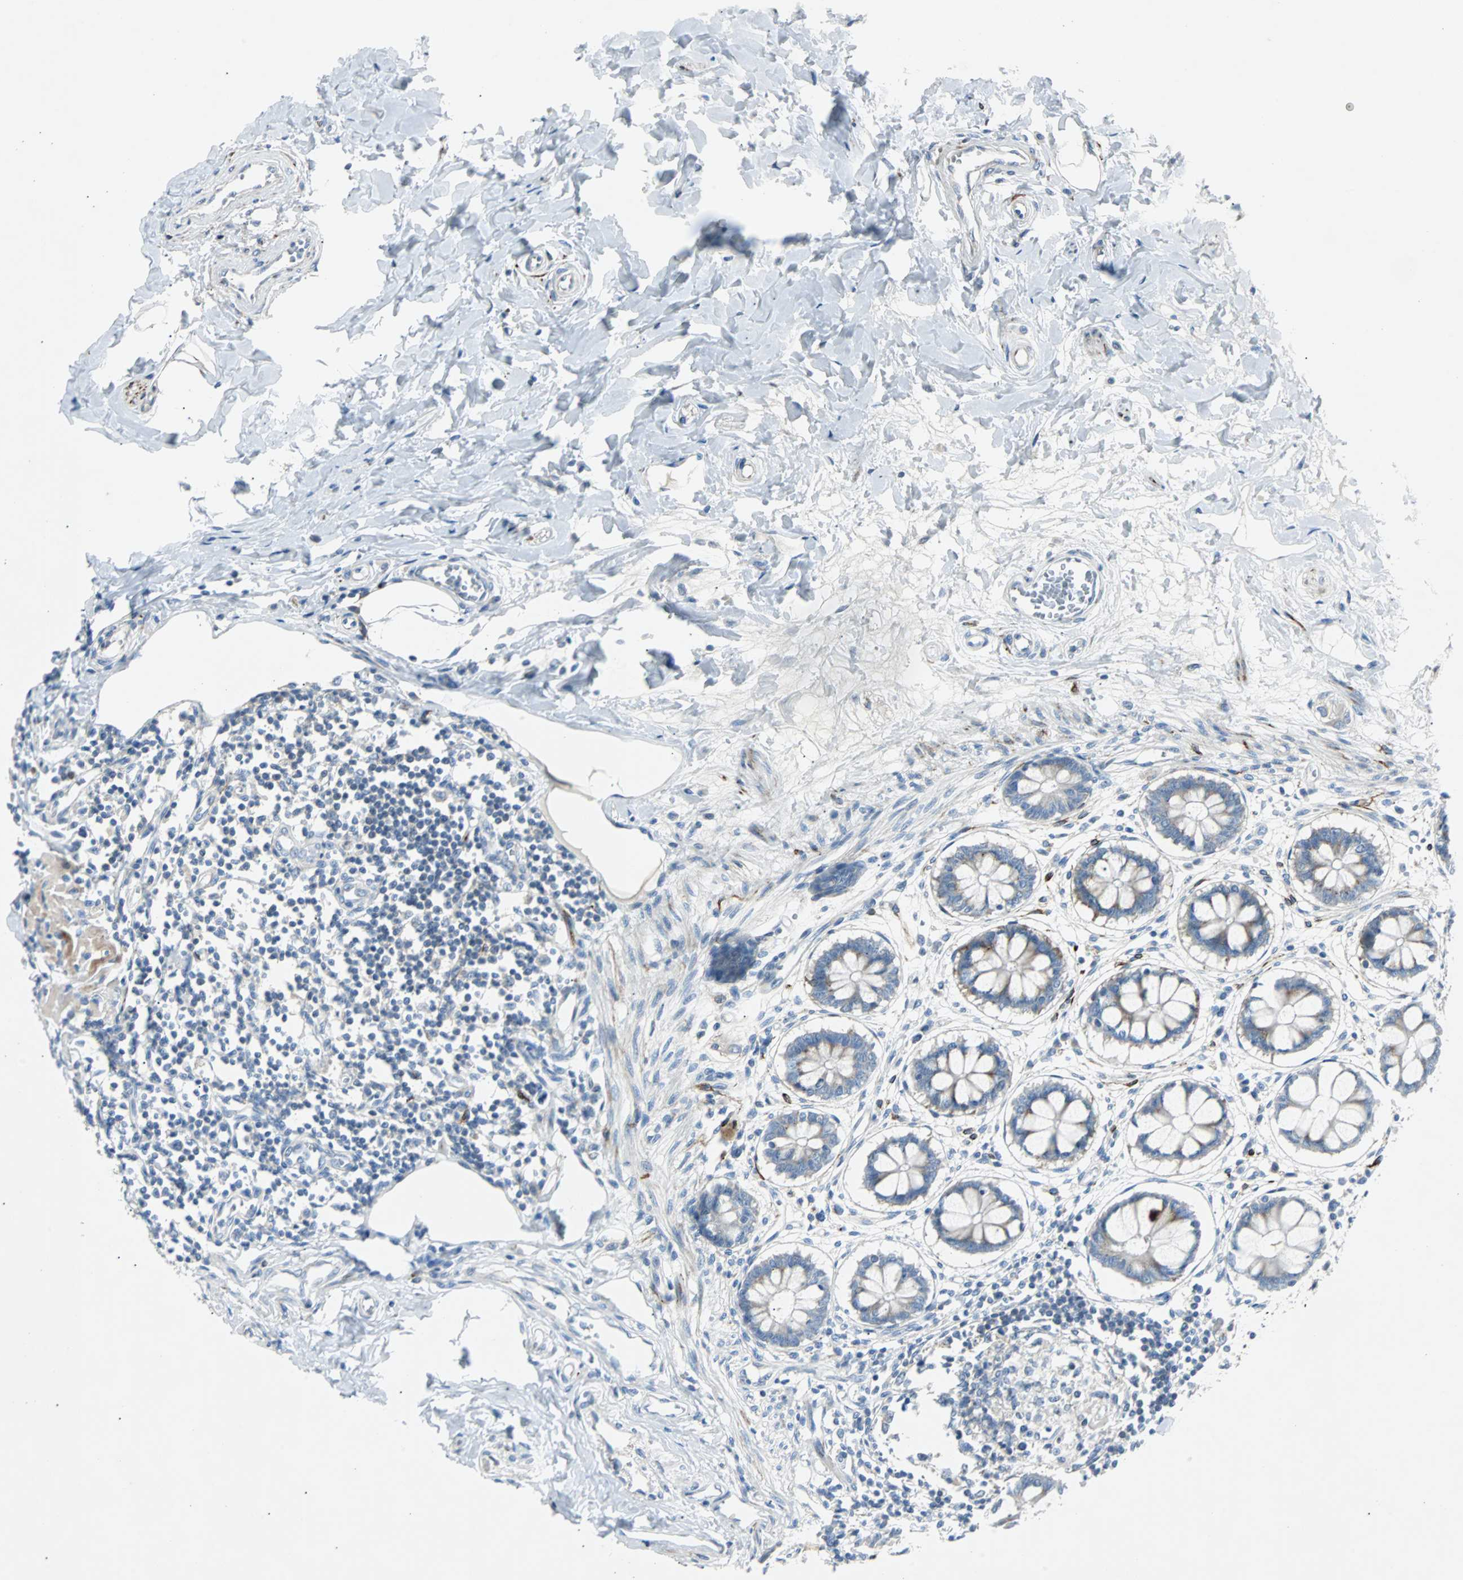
{"staining": {"intensity": "negative", "quantity": "none", "location": "none"}, "tissue": "colon", "cell_type": "Endothelial cells", "image_type": "normal", "snomed": [{"axis": "morphology", "description": "Normal tissue, NOS"}, {"axis": "morphology", "description": "Adenocarcinoma, NOS"}, {"axis": "topography", "description": "Colon"}, {"axis": "topography", "description": "Peripheral nerve tissue"}], "caption": "IHC histopathology image of normal colon: colon stained with DAB (3,3'-diaminobenzidine) displays no significant protein staining in endothelial cells. (DAB (3,3'-diaminobenzidine) immunohistochemistry with hematoxylin counter stain).", "gene": "BBC3", "patient": {"sex": "male", "age": 14}}